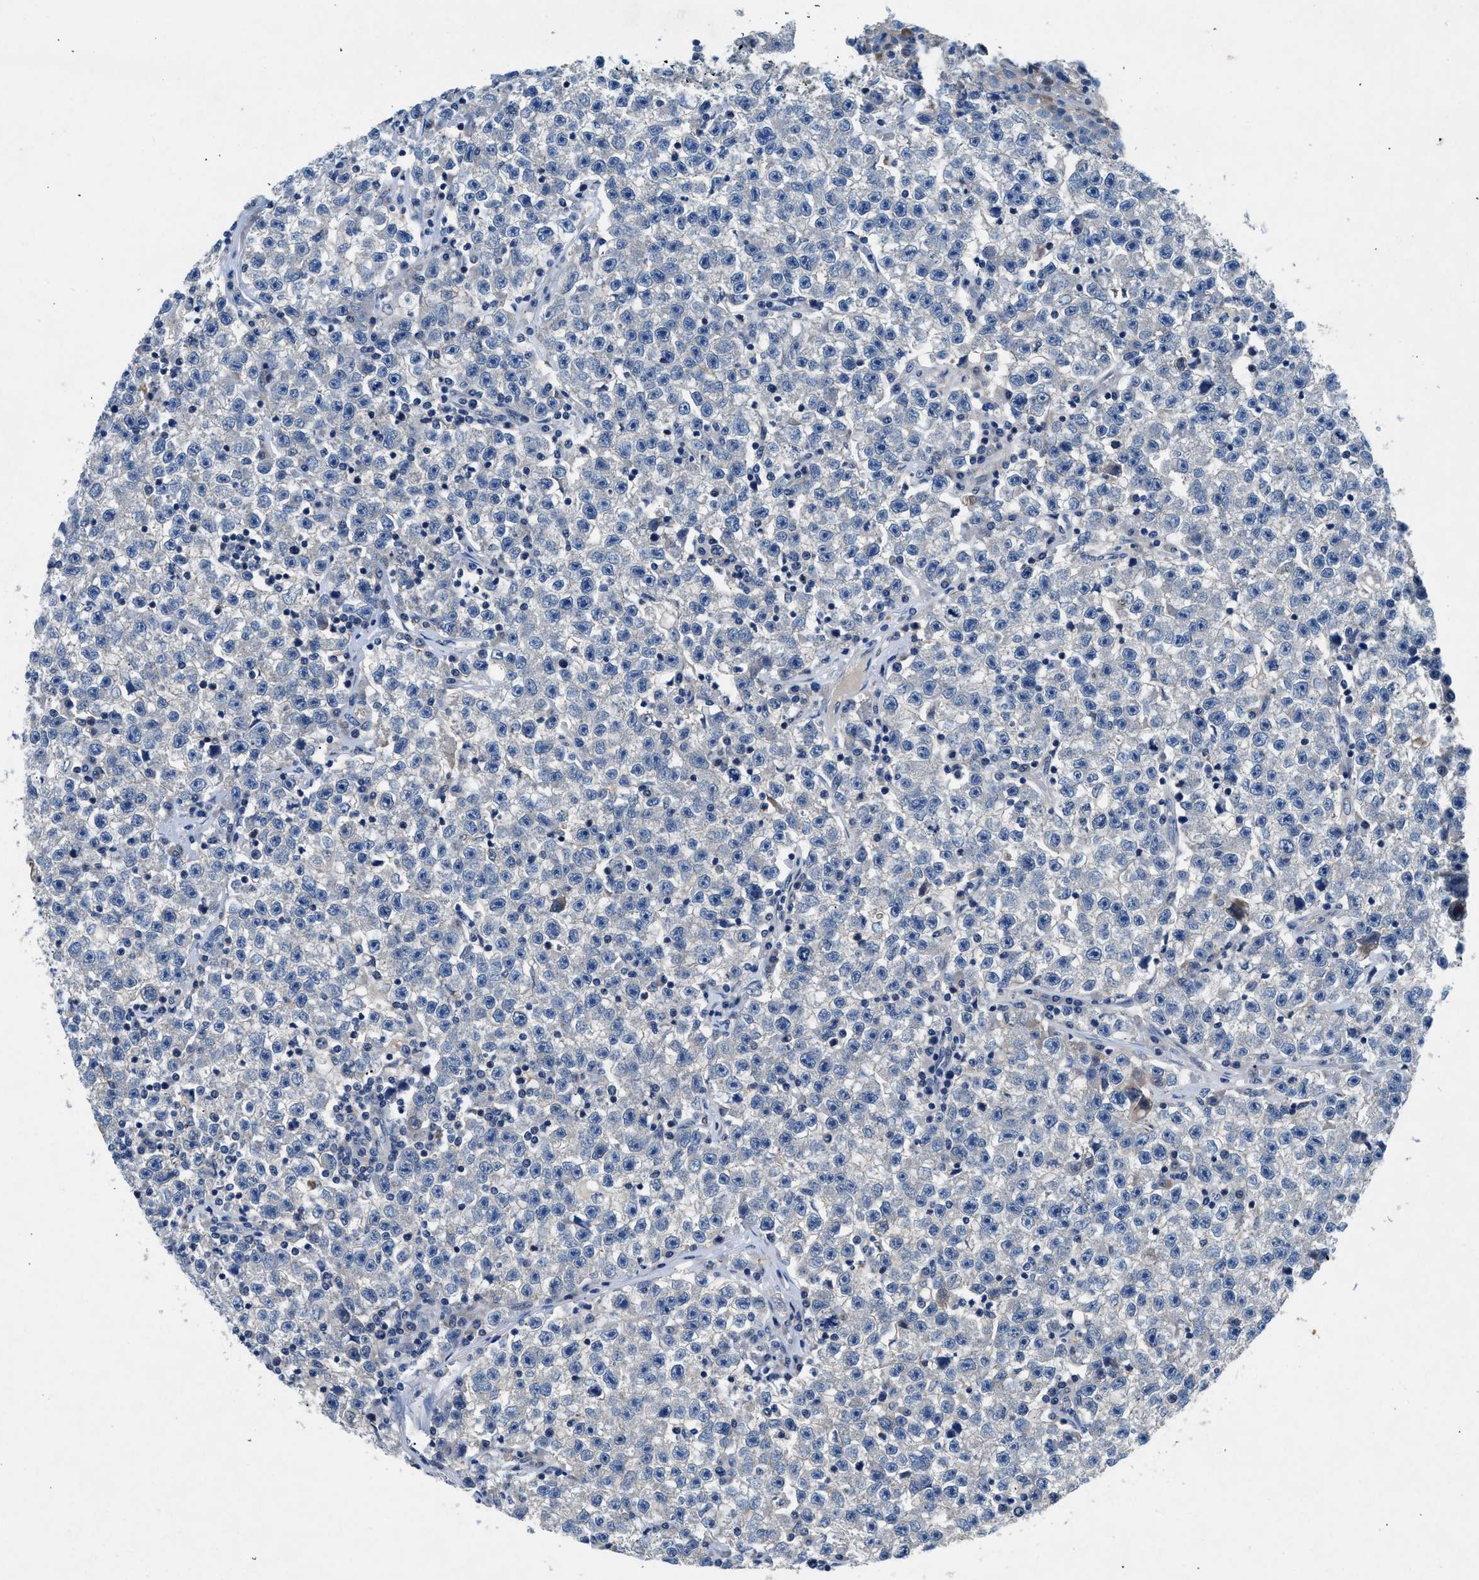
{"staining": {"intensity": "negative", "quantity": "none", "location": "none"}, "tissue": "testis cancer", "cell_type": "Tumor cells", "image_type": "cancer", "snomed": [{"axis": "morphology", "description": "Seminoma, NOS"}, {"axis": "topography", "description": "Testis"}], "caption": "A micrograph of human testis cancer is negative for staining in tumor cells.", "gene": "COPS2", "patient": {"sex": "male", "age": 22}}